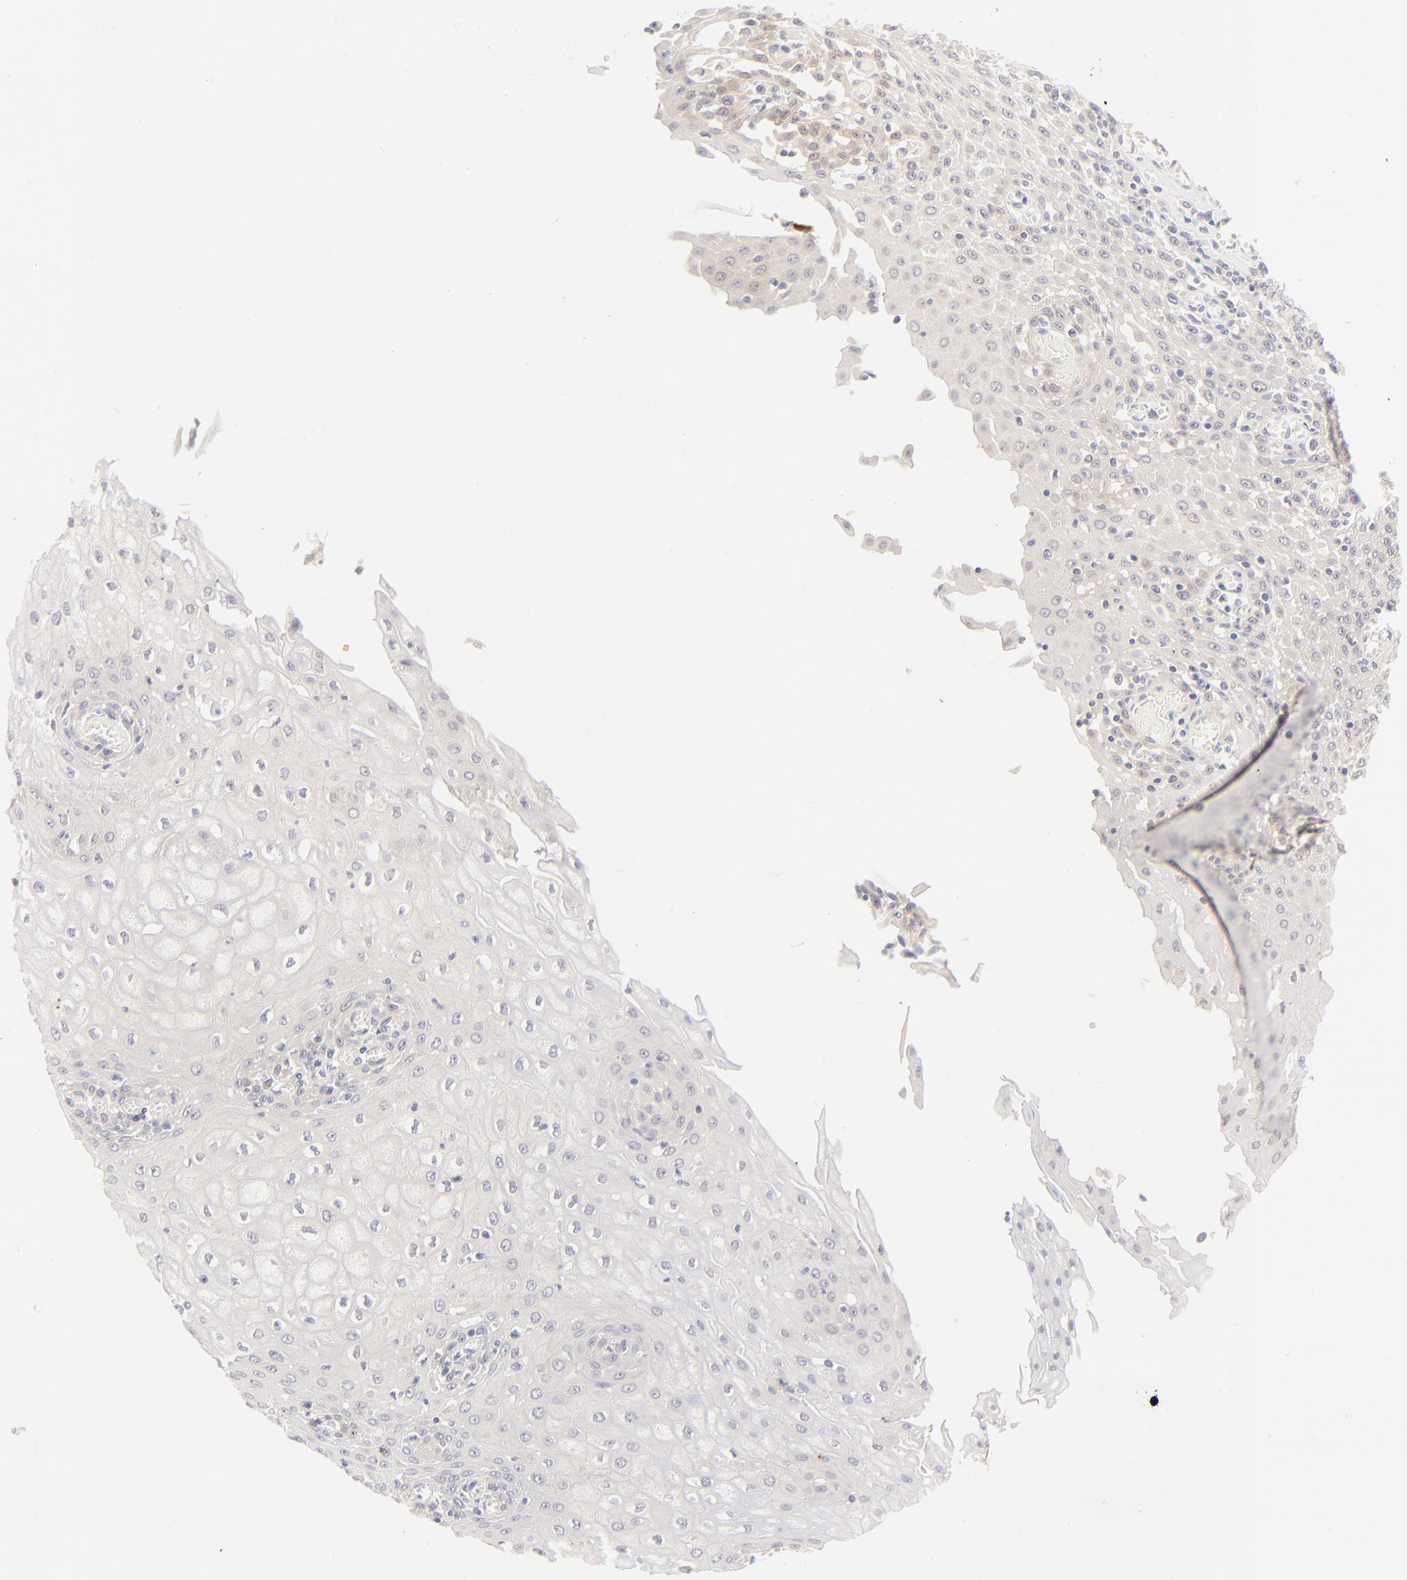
{"staining": {"intensity": "negative", "quantity": "none", "location": "none"}, "tissue": "esophagus", "cell_type": "Squamous epithelial cells", "image_type": "normal", "snomed": [{"axis": "morphology", "description": "Normal tissue, NOS"}, {"axis": "morphology", "description": "Squamous cell carcinoma, NOS"}, {"axis": "topography", "description": "Esophagus"}], "caption": "Squamous epithelial cells are negative for protein expression in benign human esophagus. Brightfield microscopy of immunohistochemistry stained with DAB (brown) and hematoxylin (blue), captured at high magnification.", "gene": "NKX2", "patient": {"sex": "male", "age": 65}}